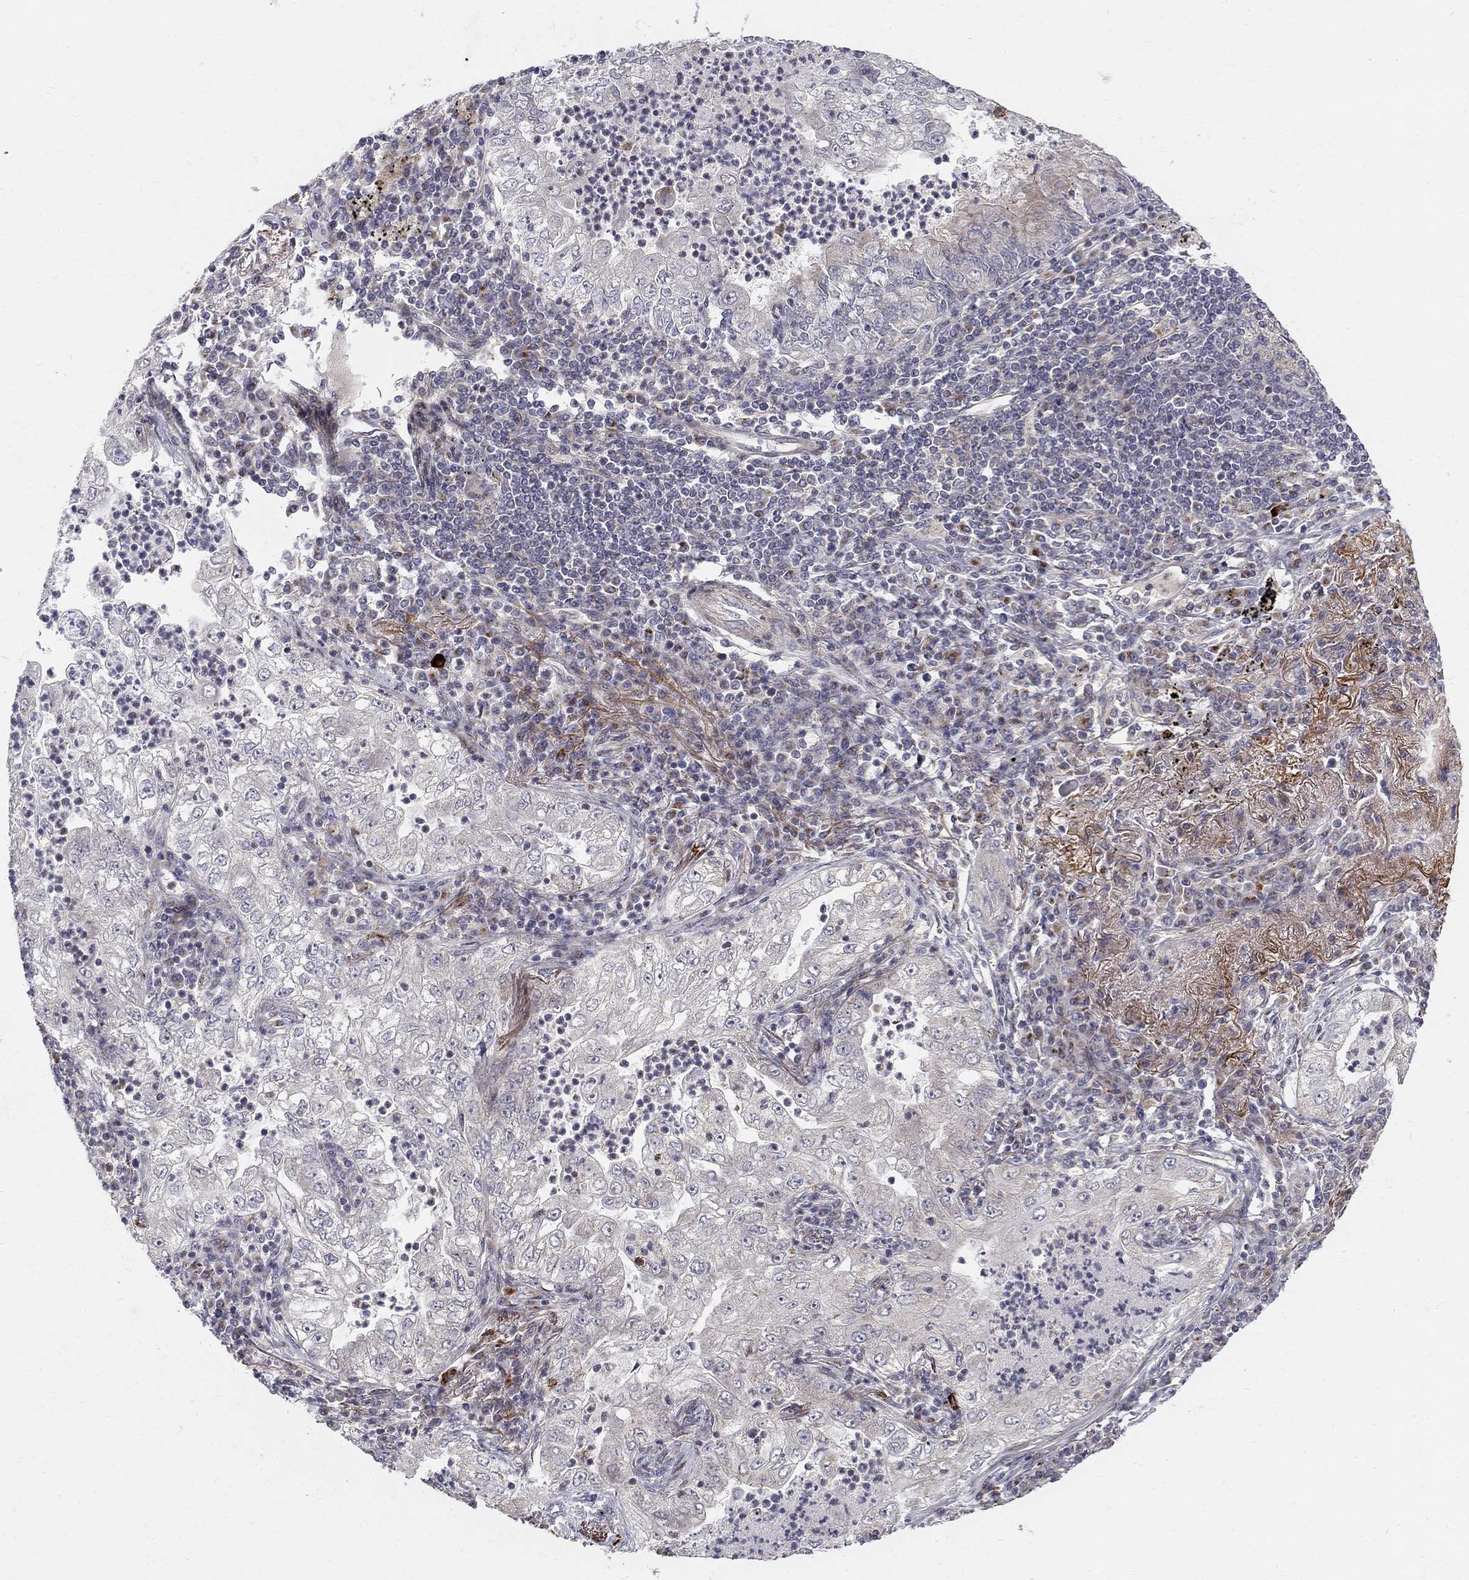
{"staining": {"intensity": "negative", "quantity": "none", "location": "none"}, "tissue": "lung cancer", "cell_type": "Tumor cells", "image_type": "cancer", "snomed": [{"axis": "morphology", "description": "Adenocarcinoma, NOS"}, {"axis": "topography", "description": "Lung"}], "caption": "Histopathology image shows no significant protein staining in tumor cells of adenocarcinoma (lung).", "gene": "WDR19", "patient": {"sex": "female", "age": 73}}